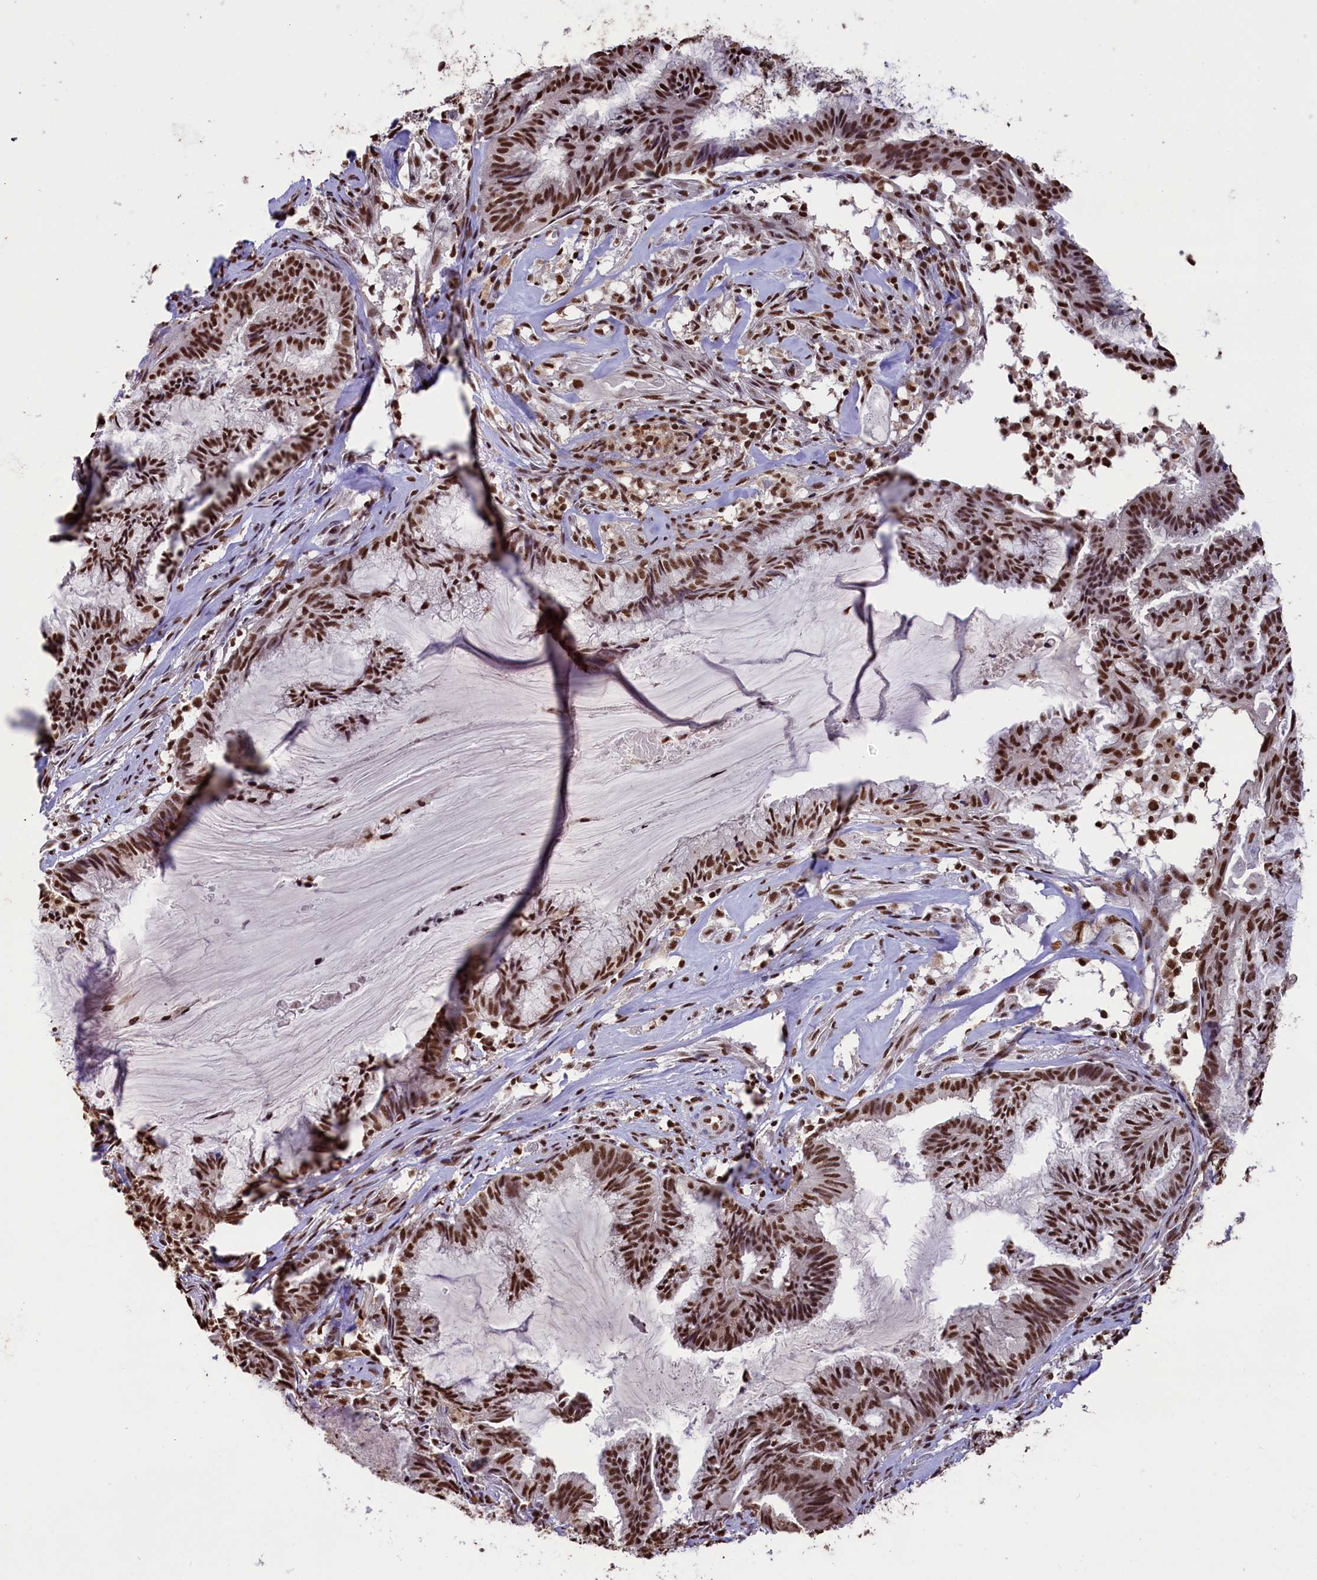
{"staining": {"intensity": "strong", "quantity": ">75%", "location": "nuclear"}, "tissue": "endometrial cancer", "cell_type": "Tumor cells", "image_type": "cancer", "snomed": [{"axis": "morphology", "description": "Adenocarcinoma, NOS"}, {"axis": "topography", "description": "Endometrium"}], "caption": "IHC photomicrograph of neoplastic tissue: human endometrial cancer stained using immunohistochemistry displays high levels of strong protein expression localized specifically in the nuclear of tumor cells, appearing as a nuclear brown color.", "gene": "SNRPD2", "patient": {"sex": "female", "age": 86}}